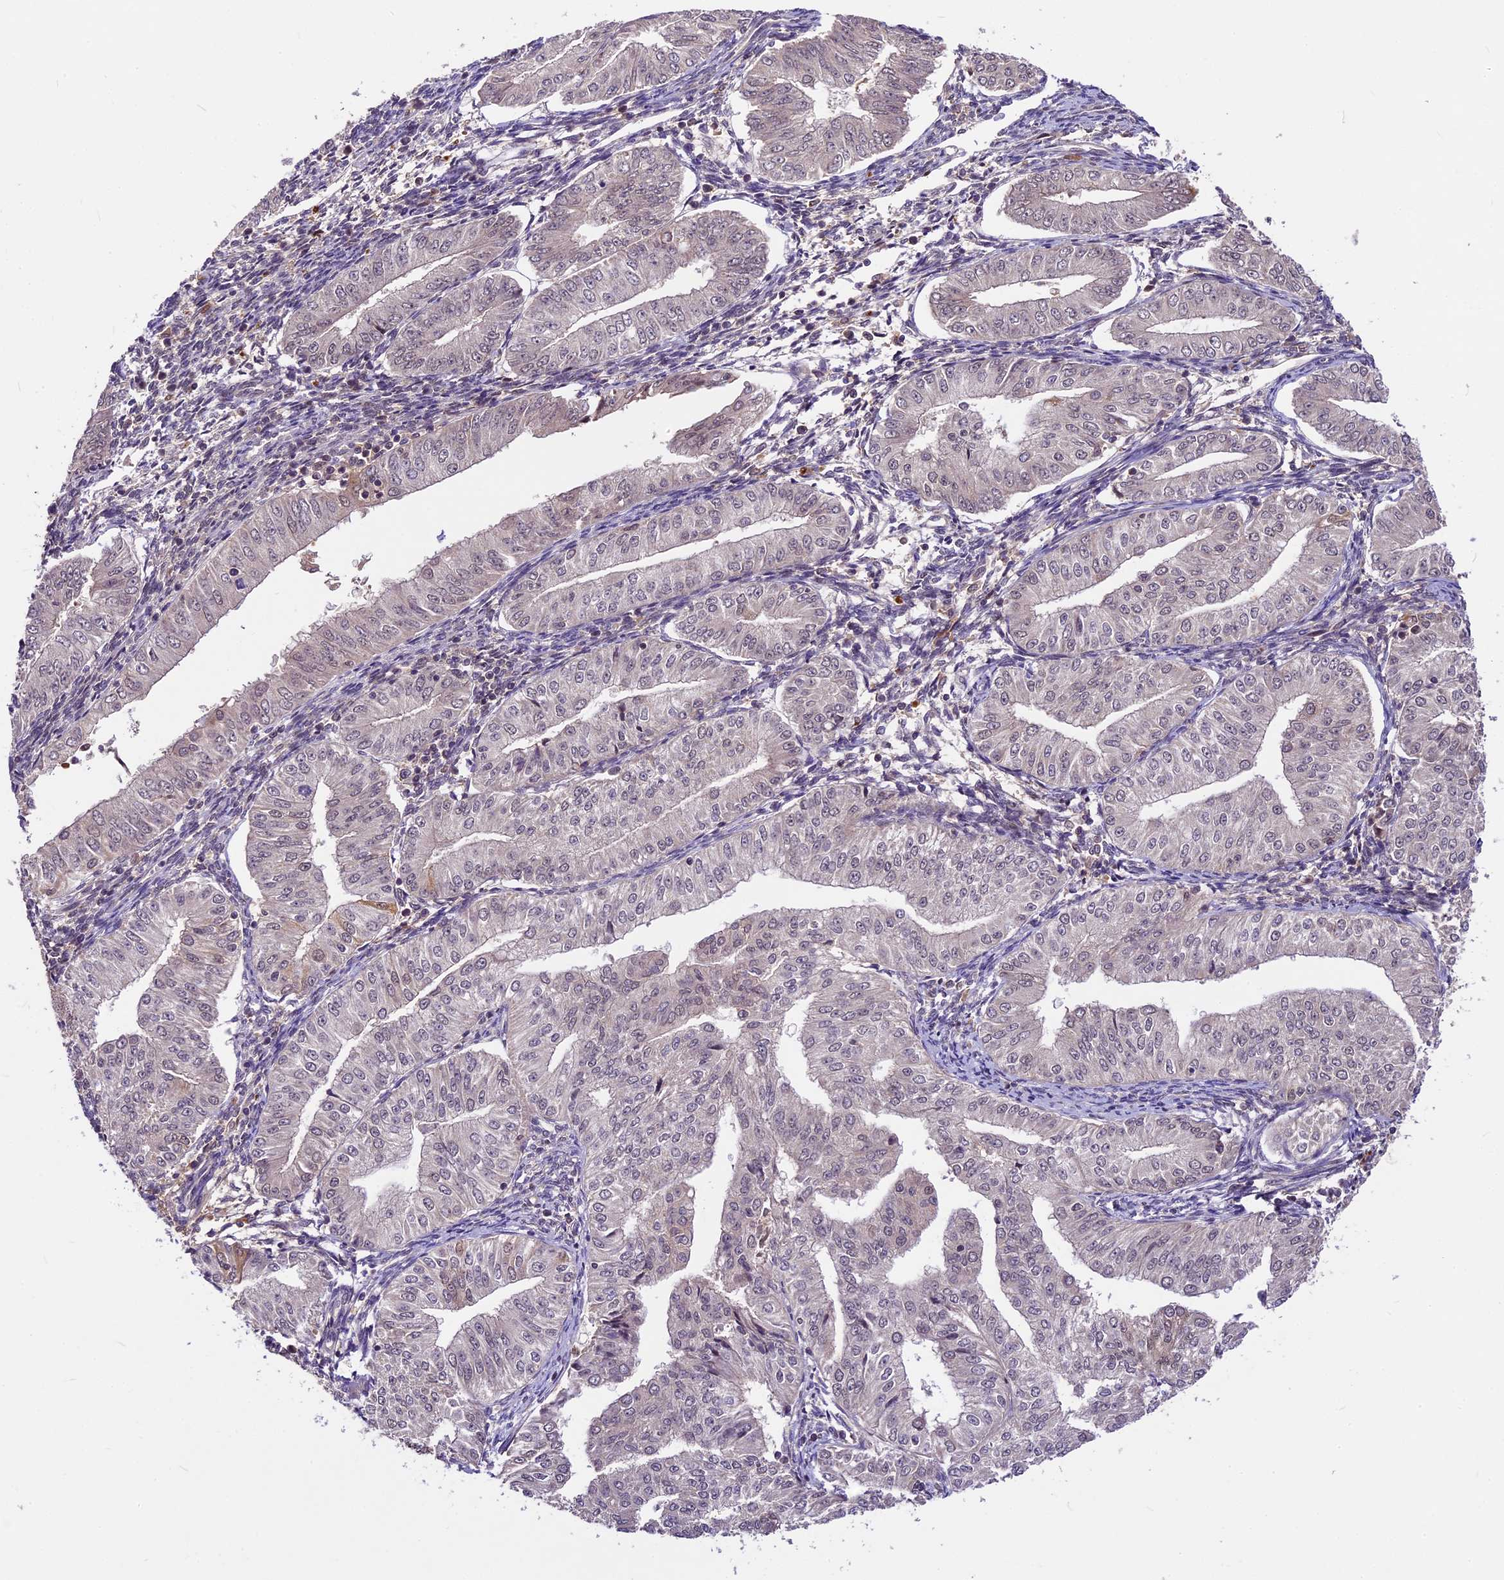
{"staining": {"intensity": "negative", "quantity": "none", "location": "none"}, "tissue": "endometrial cancer", "cell_type": "Tumor cells", "image_type": "cancer", "snomed": [{"axis": "morphology", "description": "Normal tissue, NOS"}, {"axis": "morphology", "description": "Adenocarcinoma, NOS"}, {"axis": "topography", "description": "Endometrium"}], "caption": "Immunohistochemical staining of human endometrial adenocarcinoma shows no significant staining in tumor cells.", "gene": "ATP10A", "patient": {"sex": "female", "age": 53}}